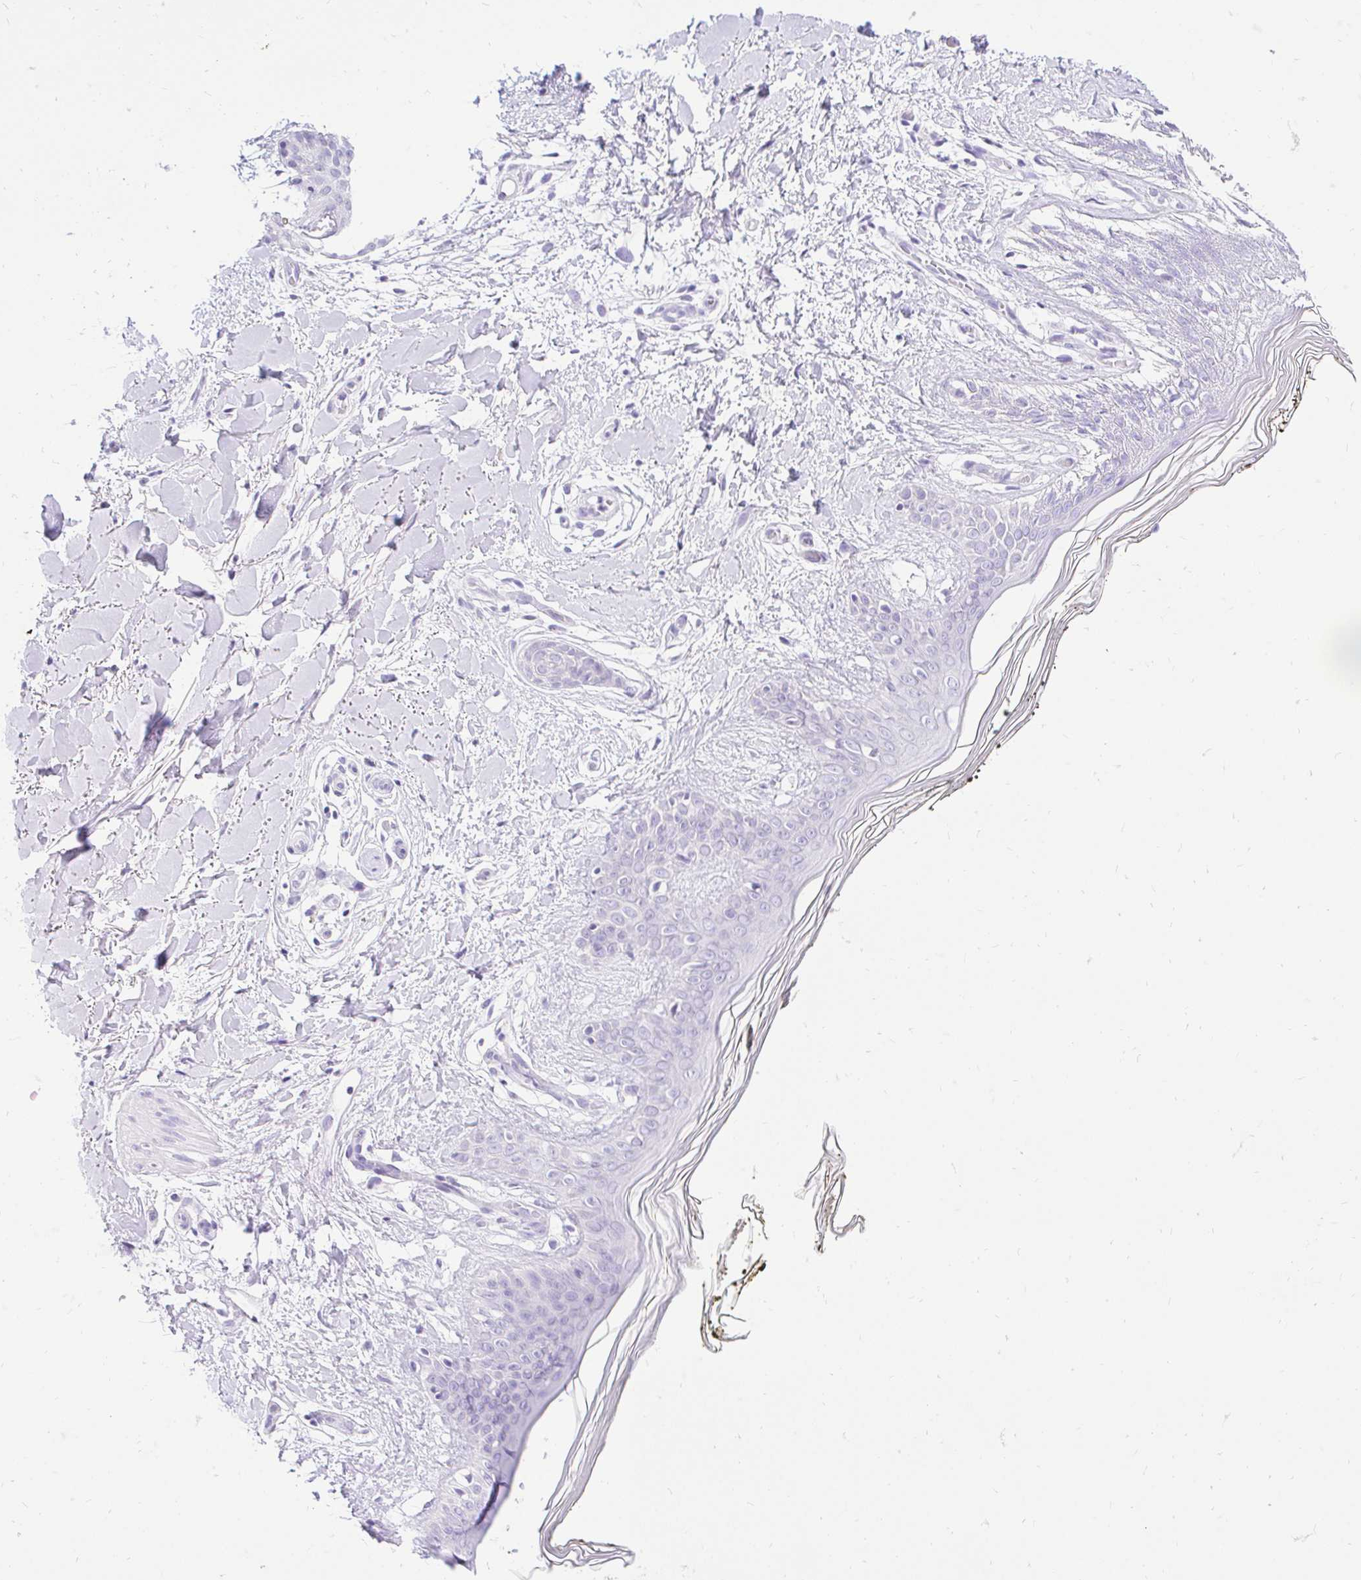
{"staining": {"intensity": "negative", "quantity": "none", "location": "none"}, "tissue": "skin", "cell_type": "Fibroblasts", "image_type": "normal", "snomed": [{"axis": "morphology", "description": "Normal tissue, NOS"}, {"axis": "topography", "description": "Skin"}], "caption": "High power microscopy micrograph of an immunohistochemistry (IHC) photomicrograph of normal skin, revealing no significant staining in fibroblasts.", "gene": "FATE1", "patient": {"sex": "female", "age": 34}}